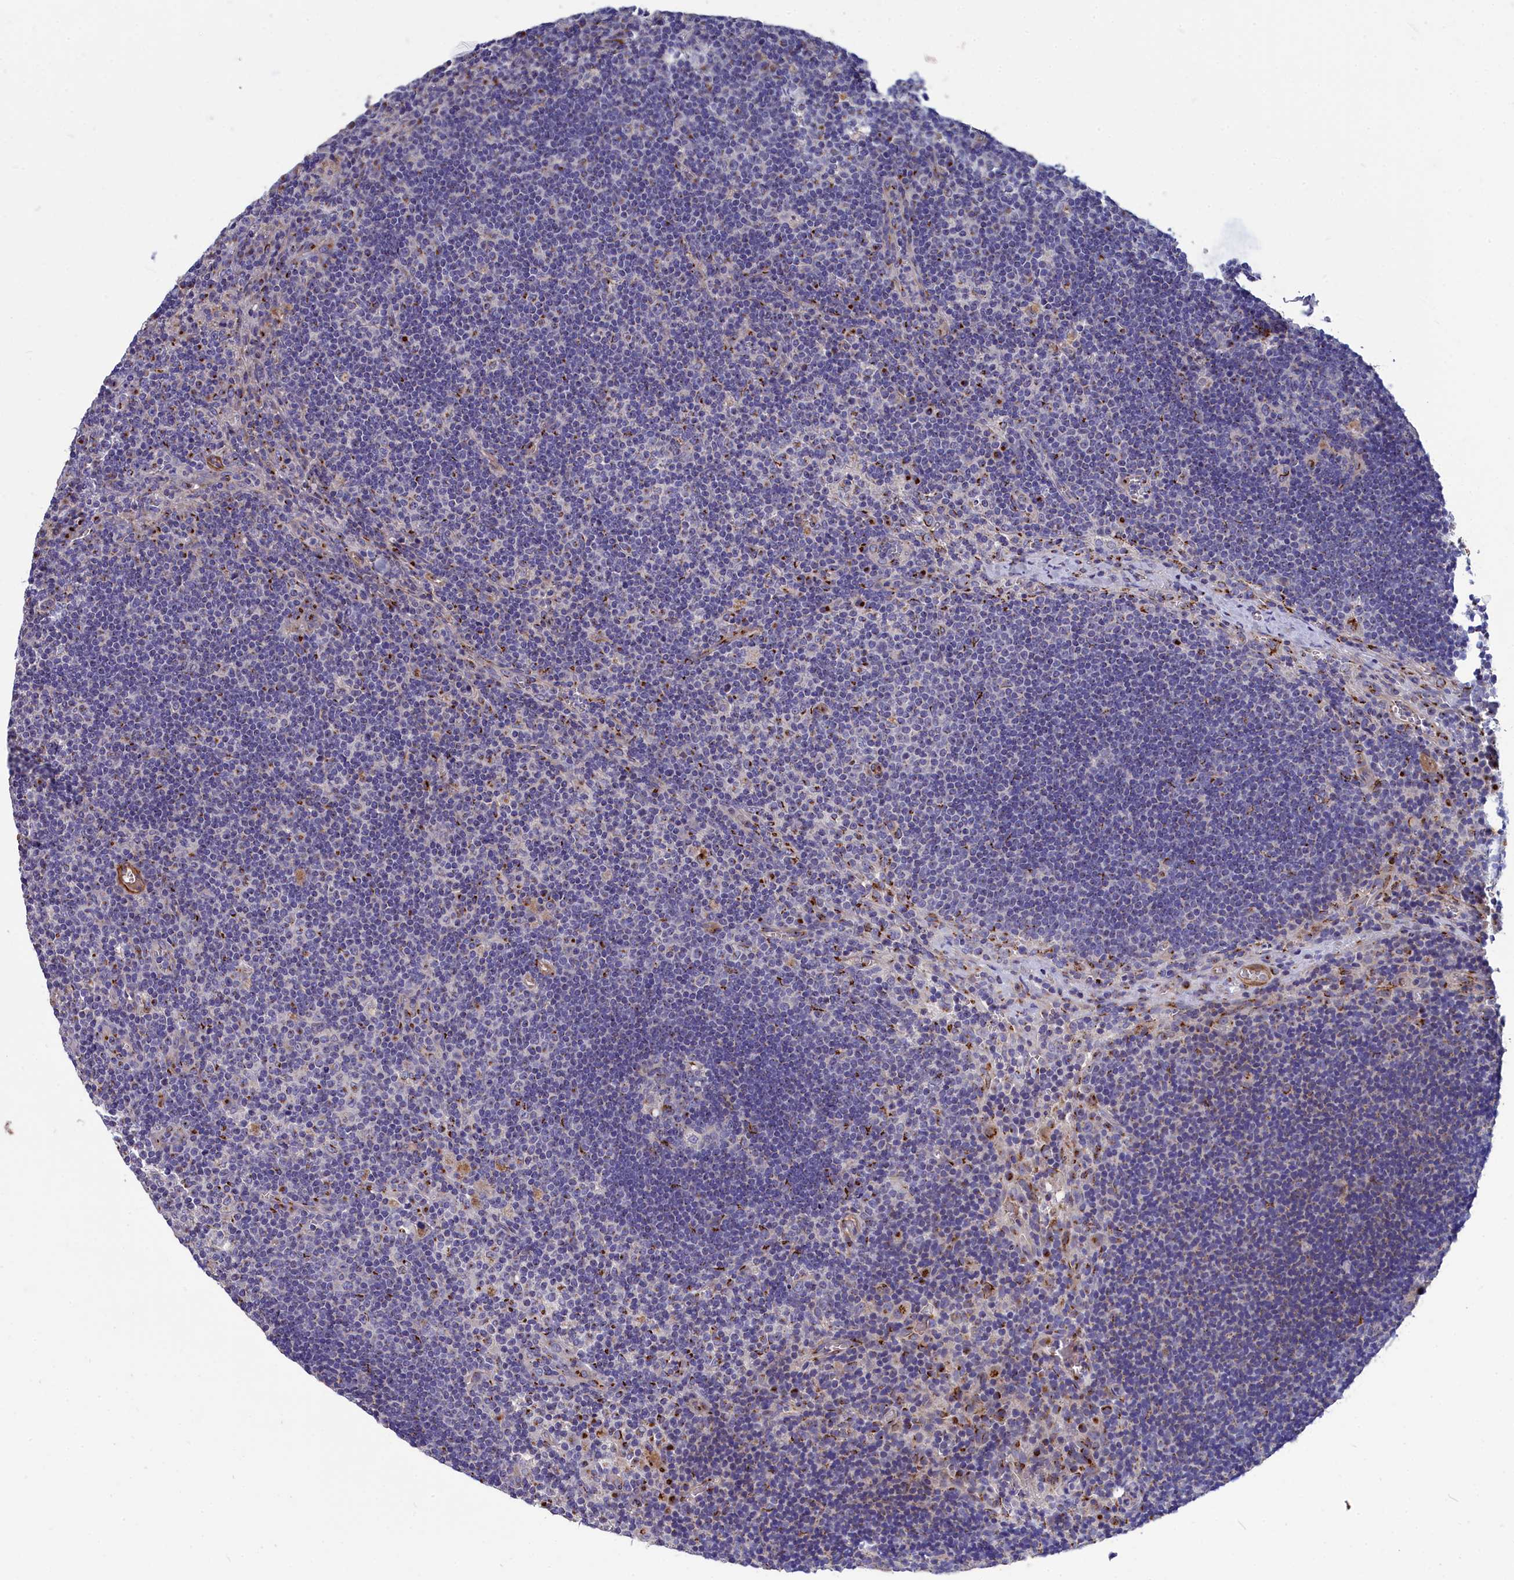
{"staining": {"intensity": "moderate", "quantity": "<25%", "location": "cytoplasmic/membranous"}, "tissue": "lymph node", "cell_type": "Germinal center cells", "image_type": "normal", "snomed": [{"axis": "morphology", "description": "Normal tissue, NOS"}, {"axis": "topography", "description": "Lymph node"}], "caption": "Germinal center cells display moderate cytoplasmic/membranous staining in approximately <25% of cells in benign lymph node.", "gene": "TUBGCP4", "patient": {"sex": "male", "age": 58}}